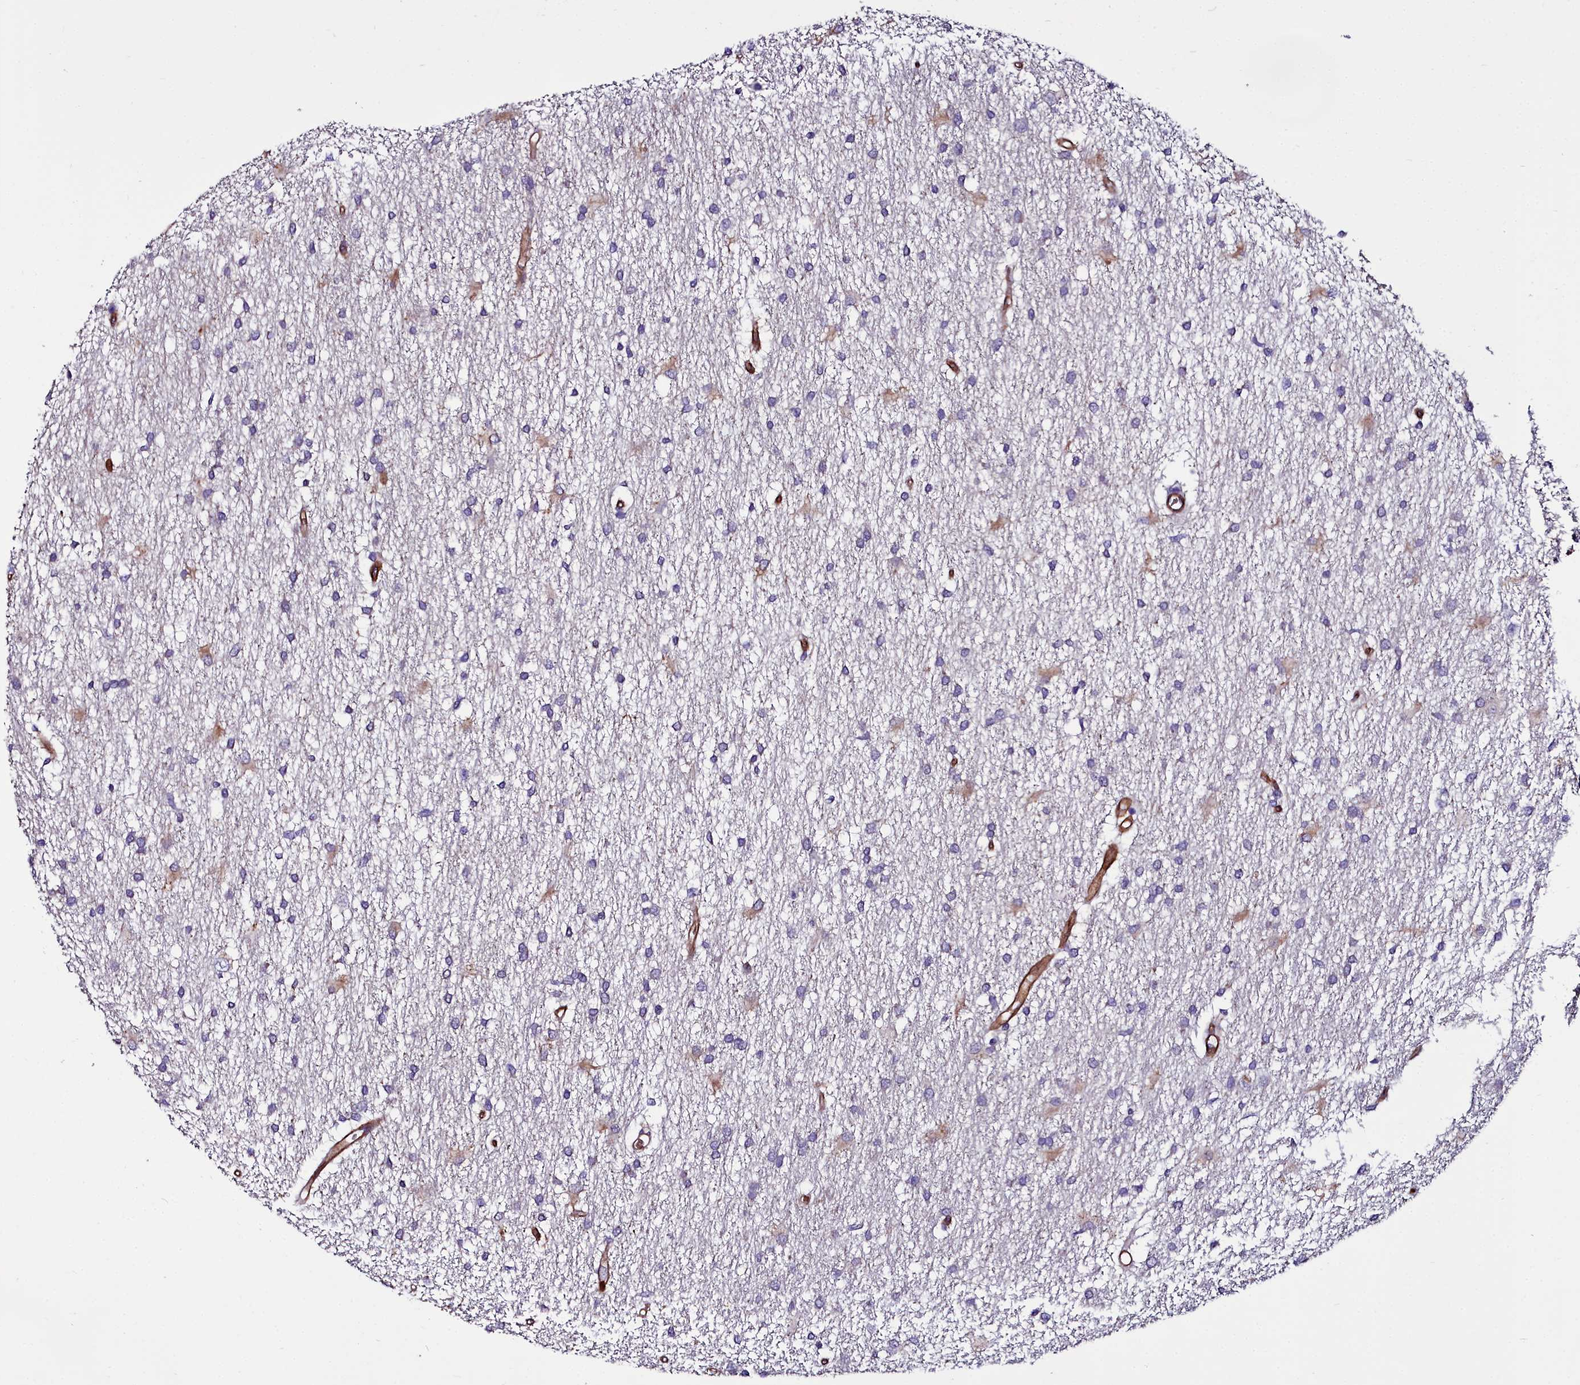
{"staining": {"intensity": "weak", "quantity": "<25%", "location": "cytoplasmic/membranous"}, "tissue": "glioma", "cell_type": "Tumor cells", "image_type": "cancer", "snomed": [{"axis": "morphology", "description": "Glioma, malignant, High grade"}, {"axis": "topography", "description": "Brain"}], "caption": "This is an immunohistochemistry micrograph of human glioma. There is no positivity in tumor cells.", "gene": "CYP4F11", "patient": {"sex": "male", "age": 77}}